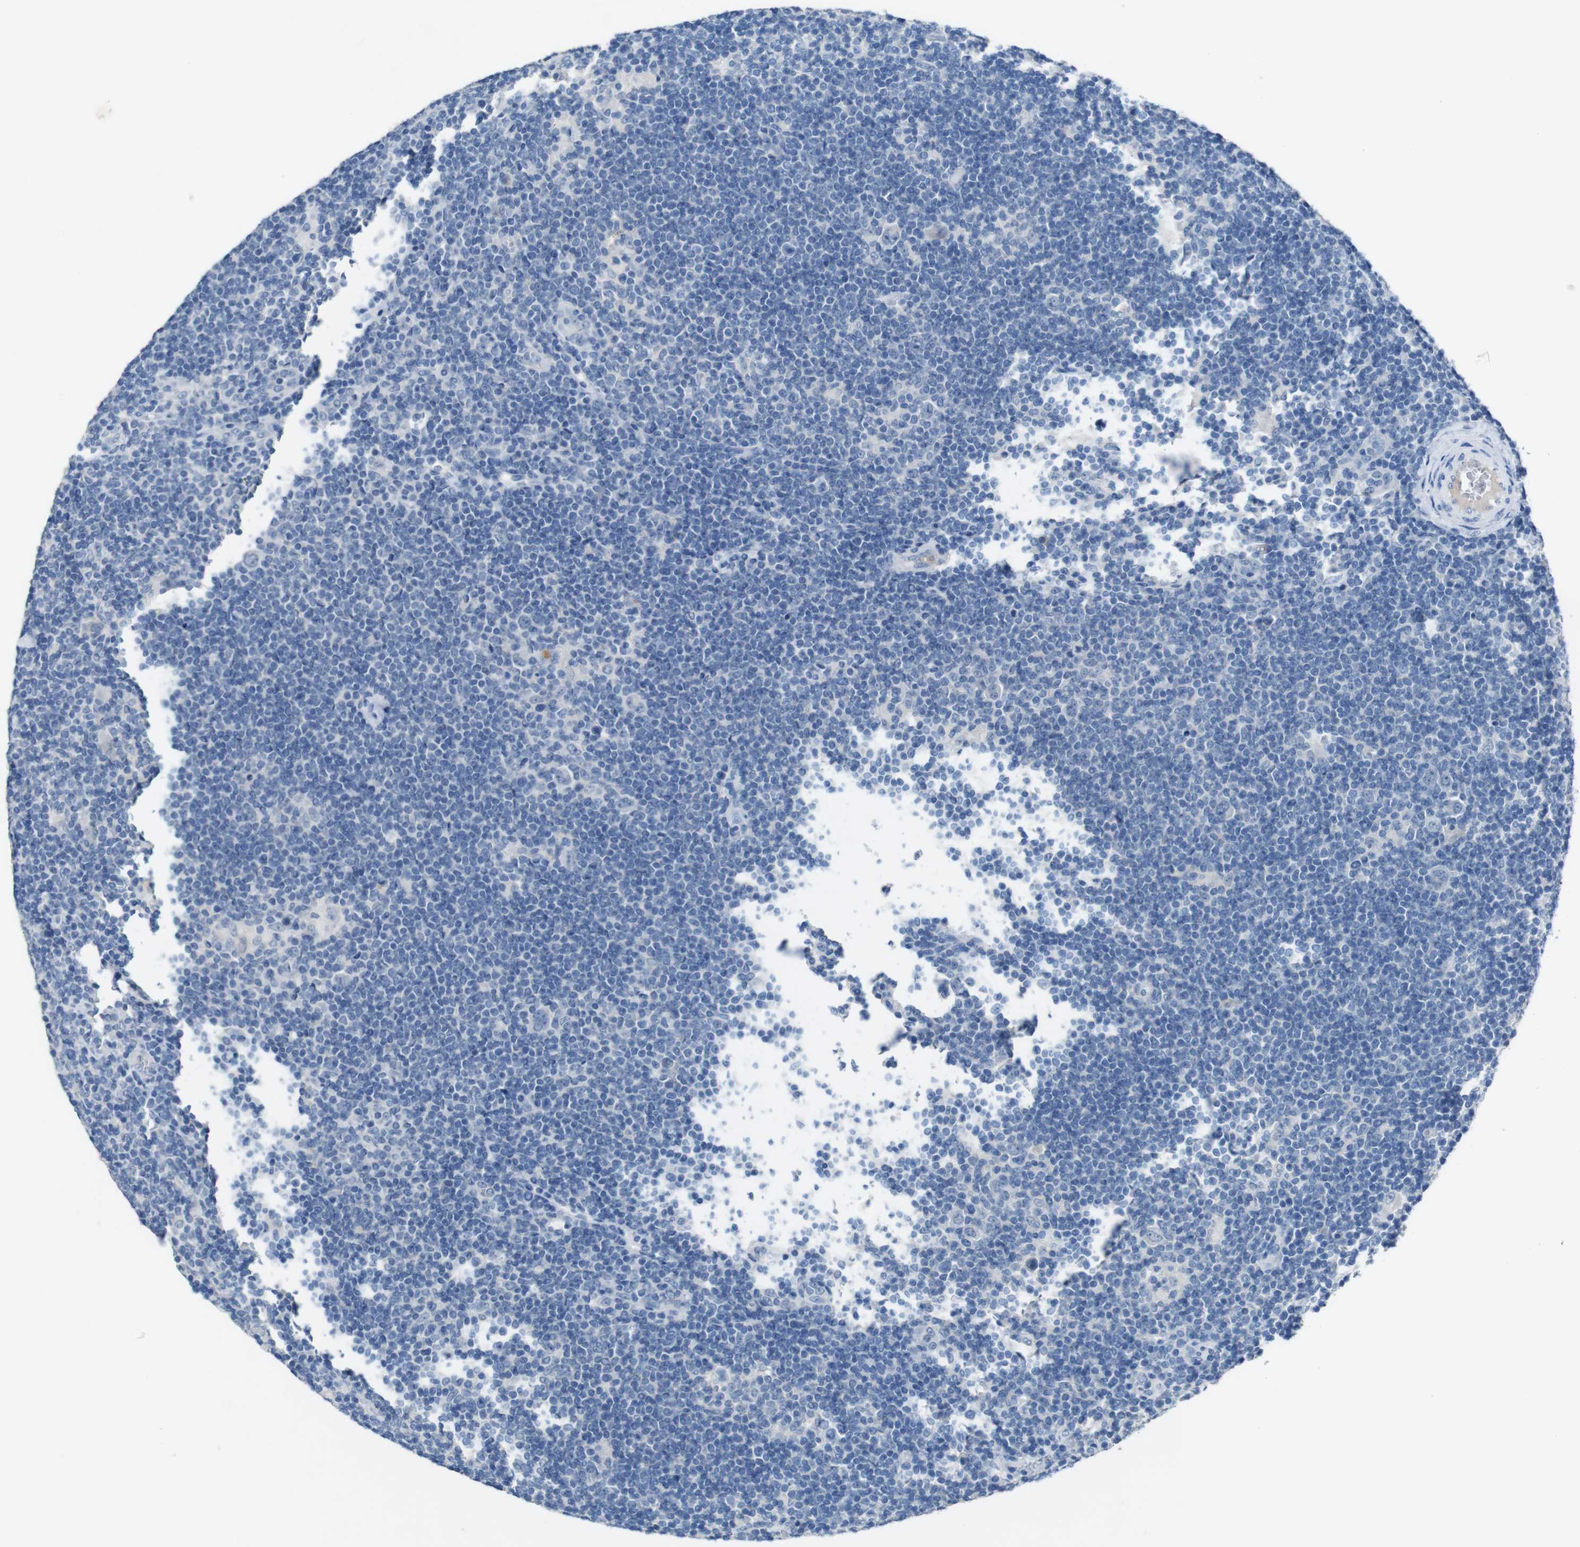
{"staining": {"intensity": "negative", "quantity": "none", "location": "none"}, "tissue": "lymphoma", "cell_type": "Tumor cells", "image_type": "cancer", "snomed": [{"axis": "morphology", "description": "Hodgkin's disease, NOS"}, {"axis": "topography", "description": "Lymph node"}], "caption": "Micrograph shows no significant protein positivity in tumor cells of lymphoma.", "gene": "SLC2A8", "patient": {"sex": "female", "age": 57}}